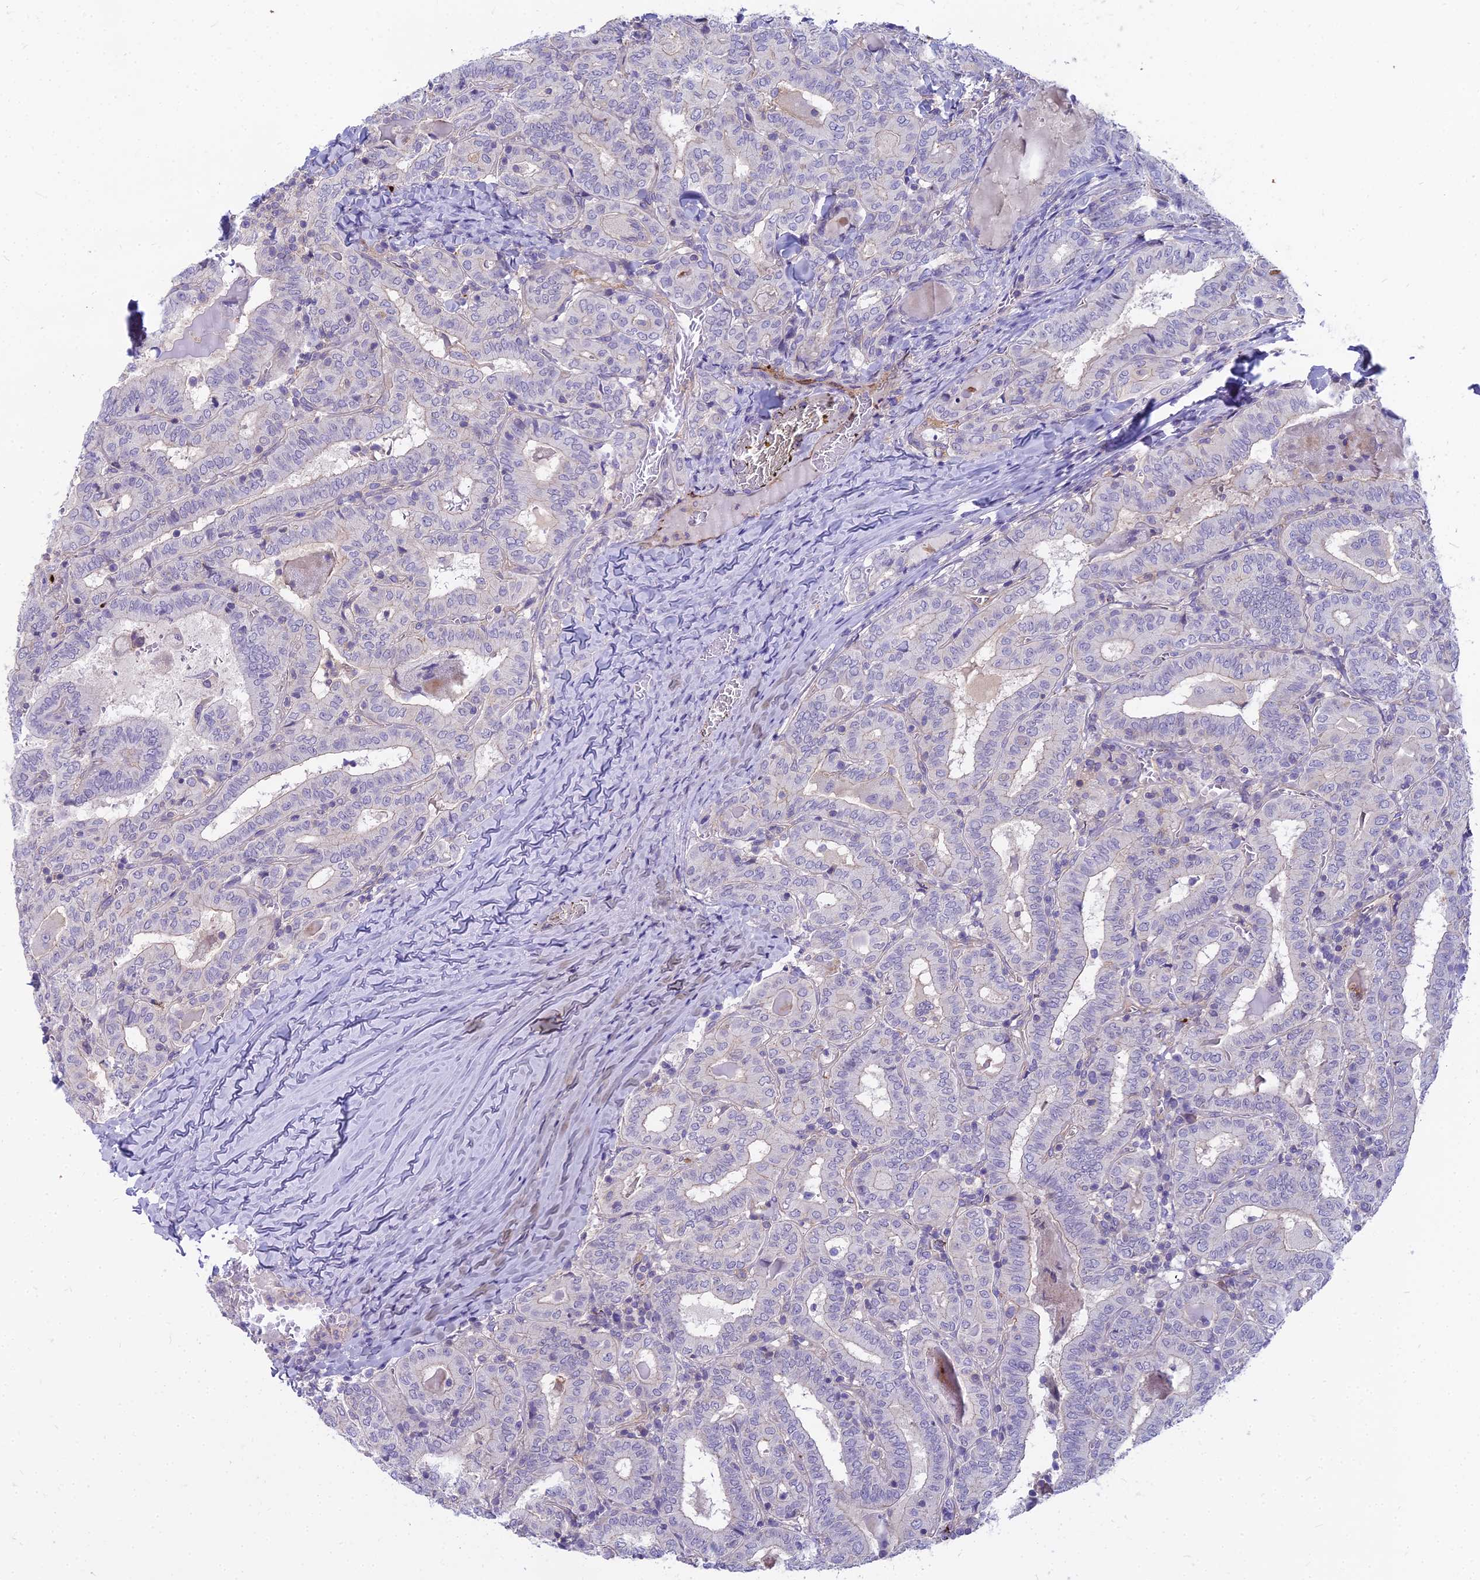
{"staining": {"intensity": "negative", "quantity": "none", "location": "none"}, "tissue": "thyroid cancer", "cell_type": "Tumor cells", "image_type": "cancer", "snomed": [{"axis": "morphology", "description": "Papillary adenocarcinoma, NOS"}, {"axis": "topography", "description": "Thyroid gland"}], "caption": "Human thyroid papillary adenocarcinoma stained for a protein using immunohistochemistry shows no positivity in tumor cells.", "gene": "HLA-DOA", "patient": {"sex": "female", "age": 72}}